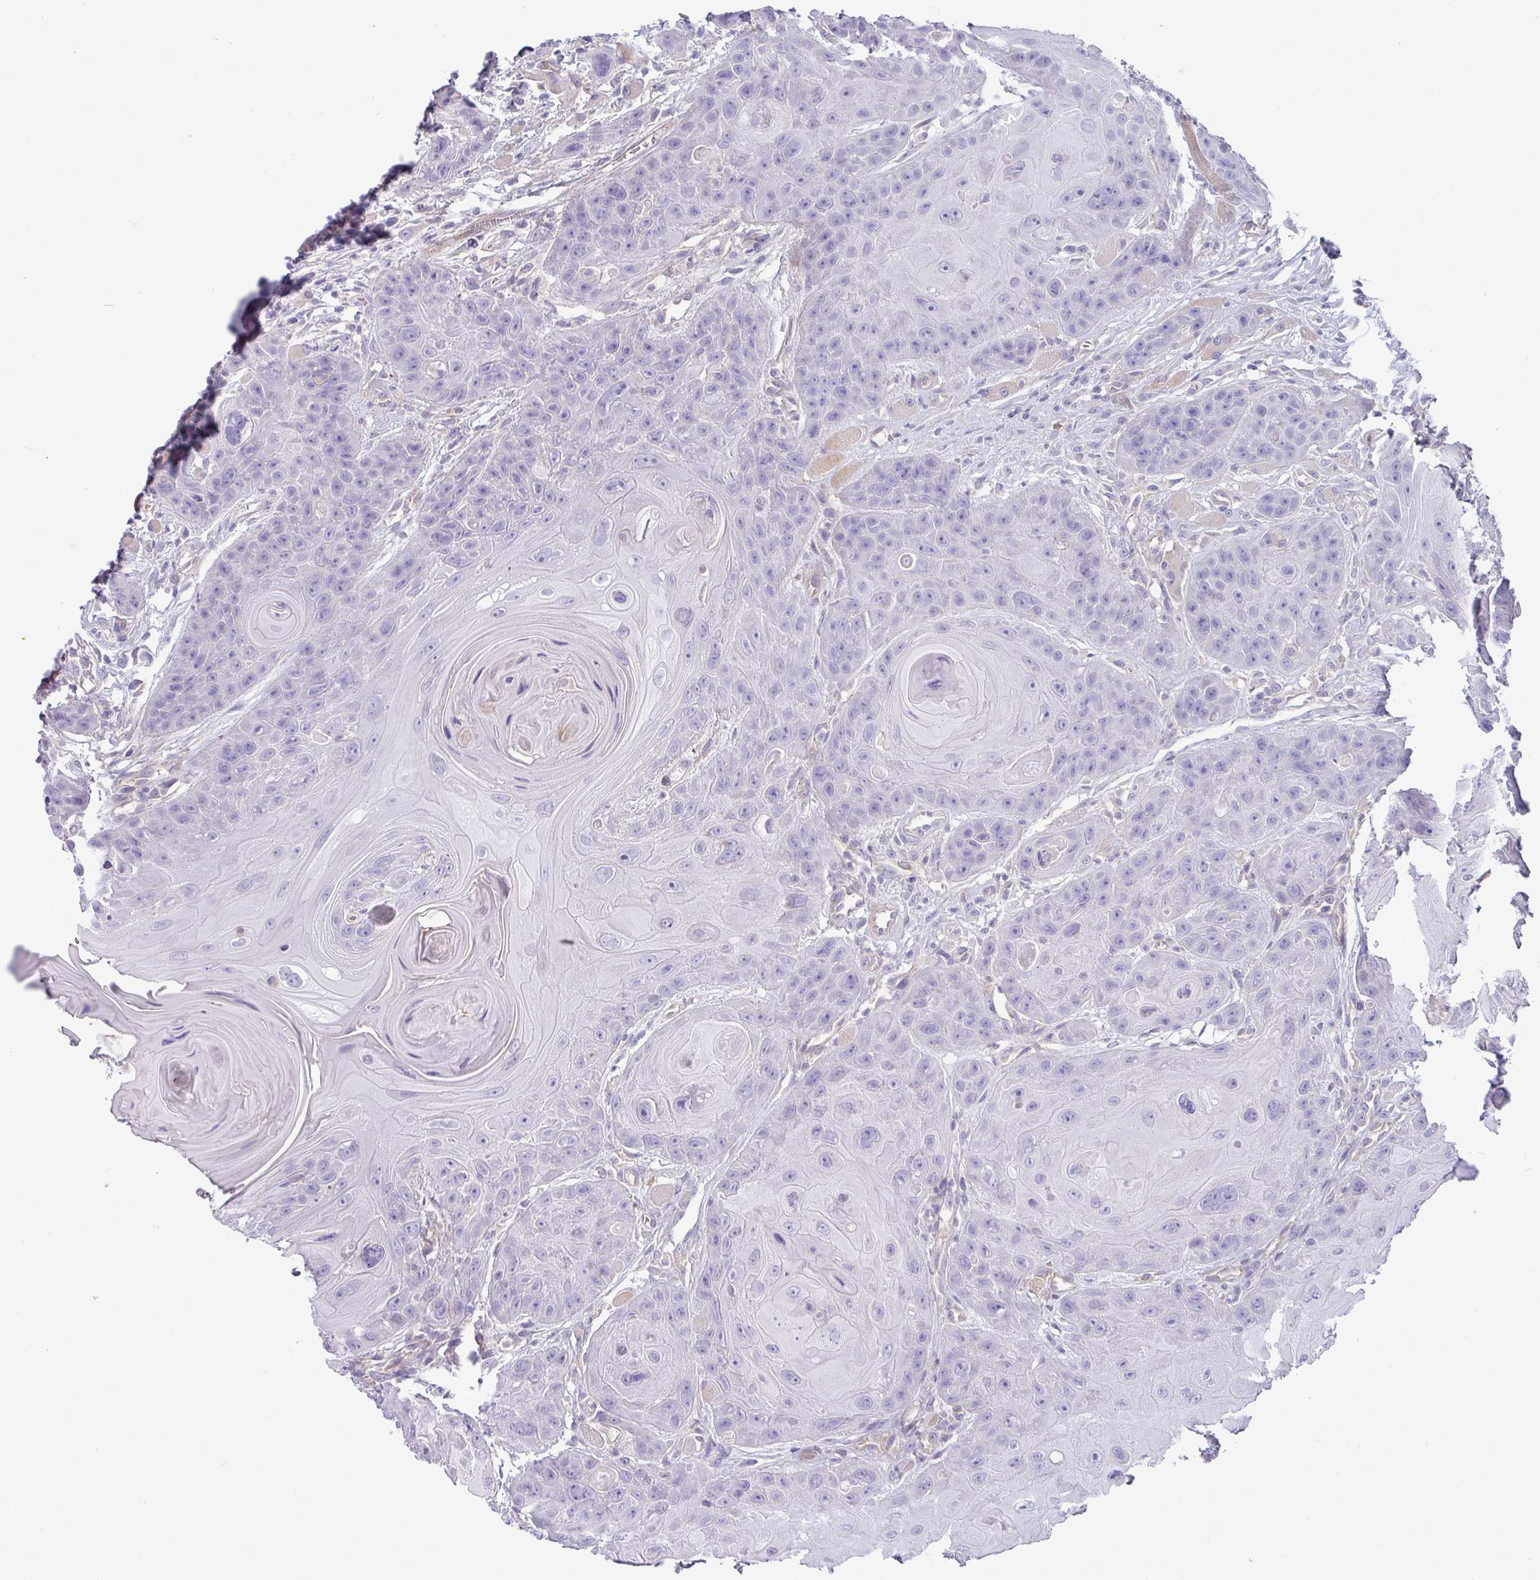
{"staining": {"intensity": "negative", "quantity": "none", "location": "none"}, "tissue": "head and neck cancer", "cell_type": "Tumor cells", "image_type": "cancer", "snomed": [{"axis": "morphology", "description": "Squamous cell carcinoma, NOS"}, {"axis": "topography", "description": "Head-Neck"}], "caption": "There is no significant staining in tumor cells of head and neck cancer (squamous cell carcinoma). (DAB (3,3'-diaminobenzidine) IHC, high magnification).", "gene": "KIRREL3", "patient": {"sex": "female", "age": 59}}